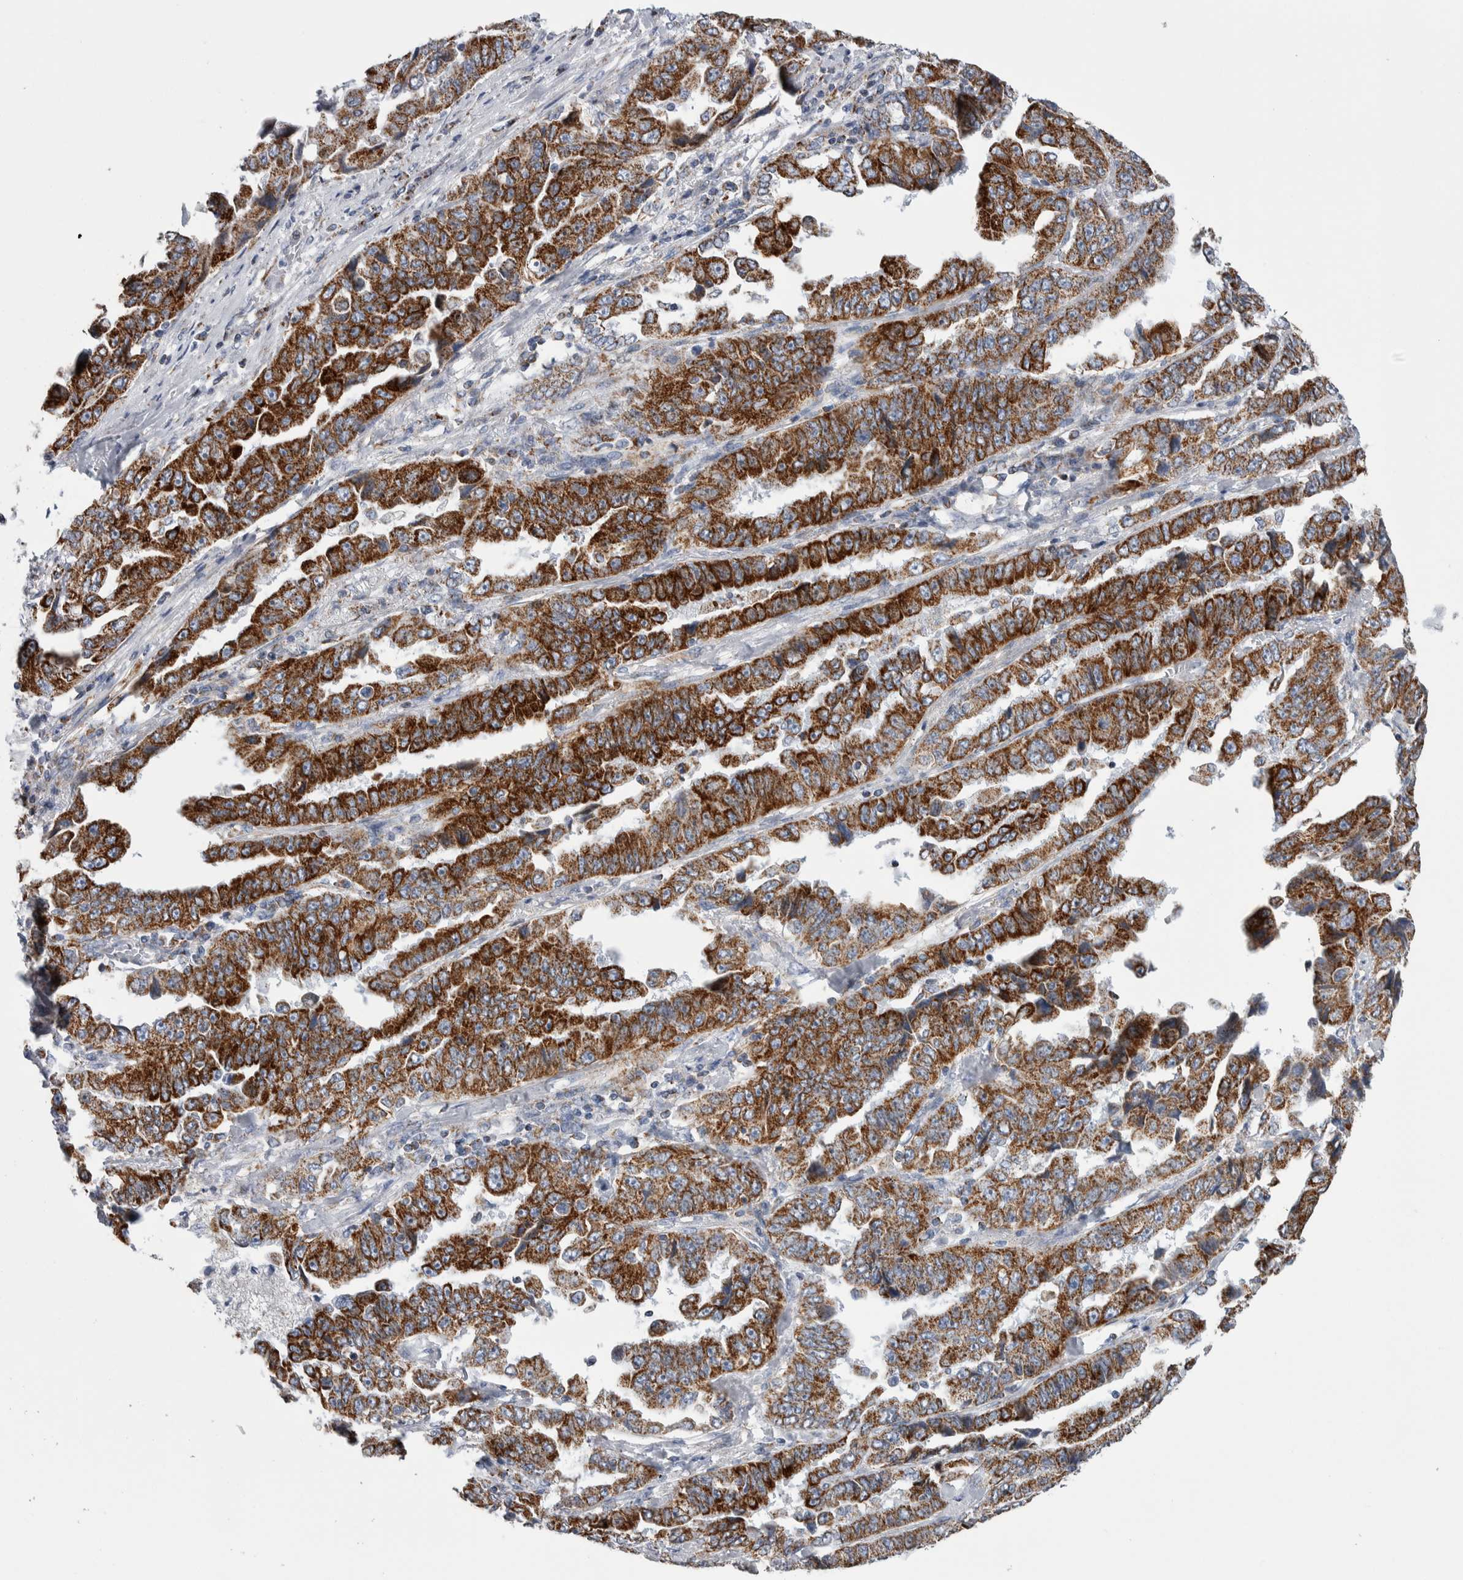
{"staining": {"intensity": "strong", "quantity": ">75%", "location": "cytoplasmic/membranous"}, "tissue": "lung cancer", "cell_type": "Tumor cells", "image_type": "cancer", "snomed": [{"axis": "morphology", "description": "Adenocarcinoma, NOS"}, {"axis": "topography", "description": "Lung"}], "caption": "Protein expression analysis of lung cancer (adenocarcinoma) demonstrates strong cytoplasmic/membranous positivity in about >75% of tumor cells.", "gene": "ETFA", "patient": {"sex": "female", "age": 51}}